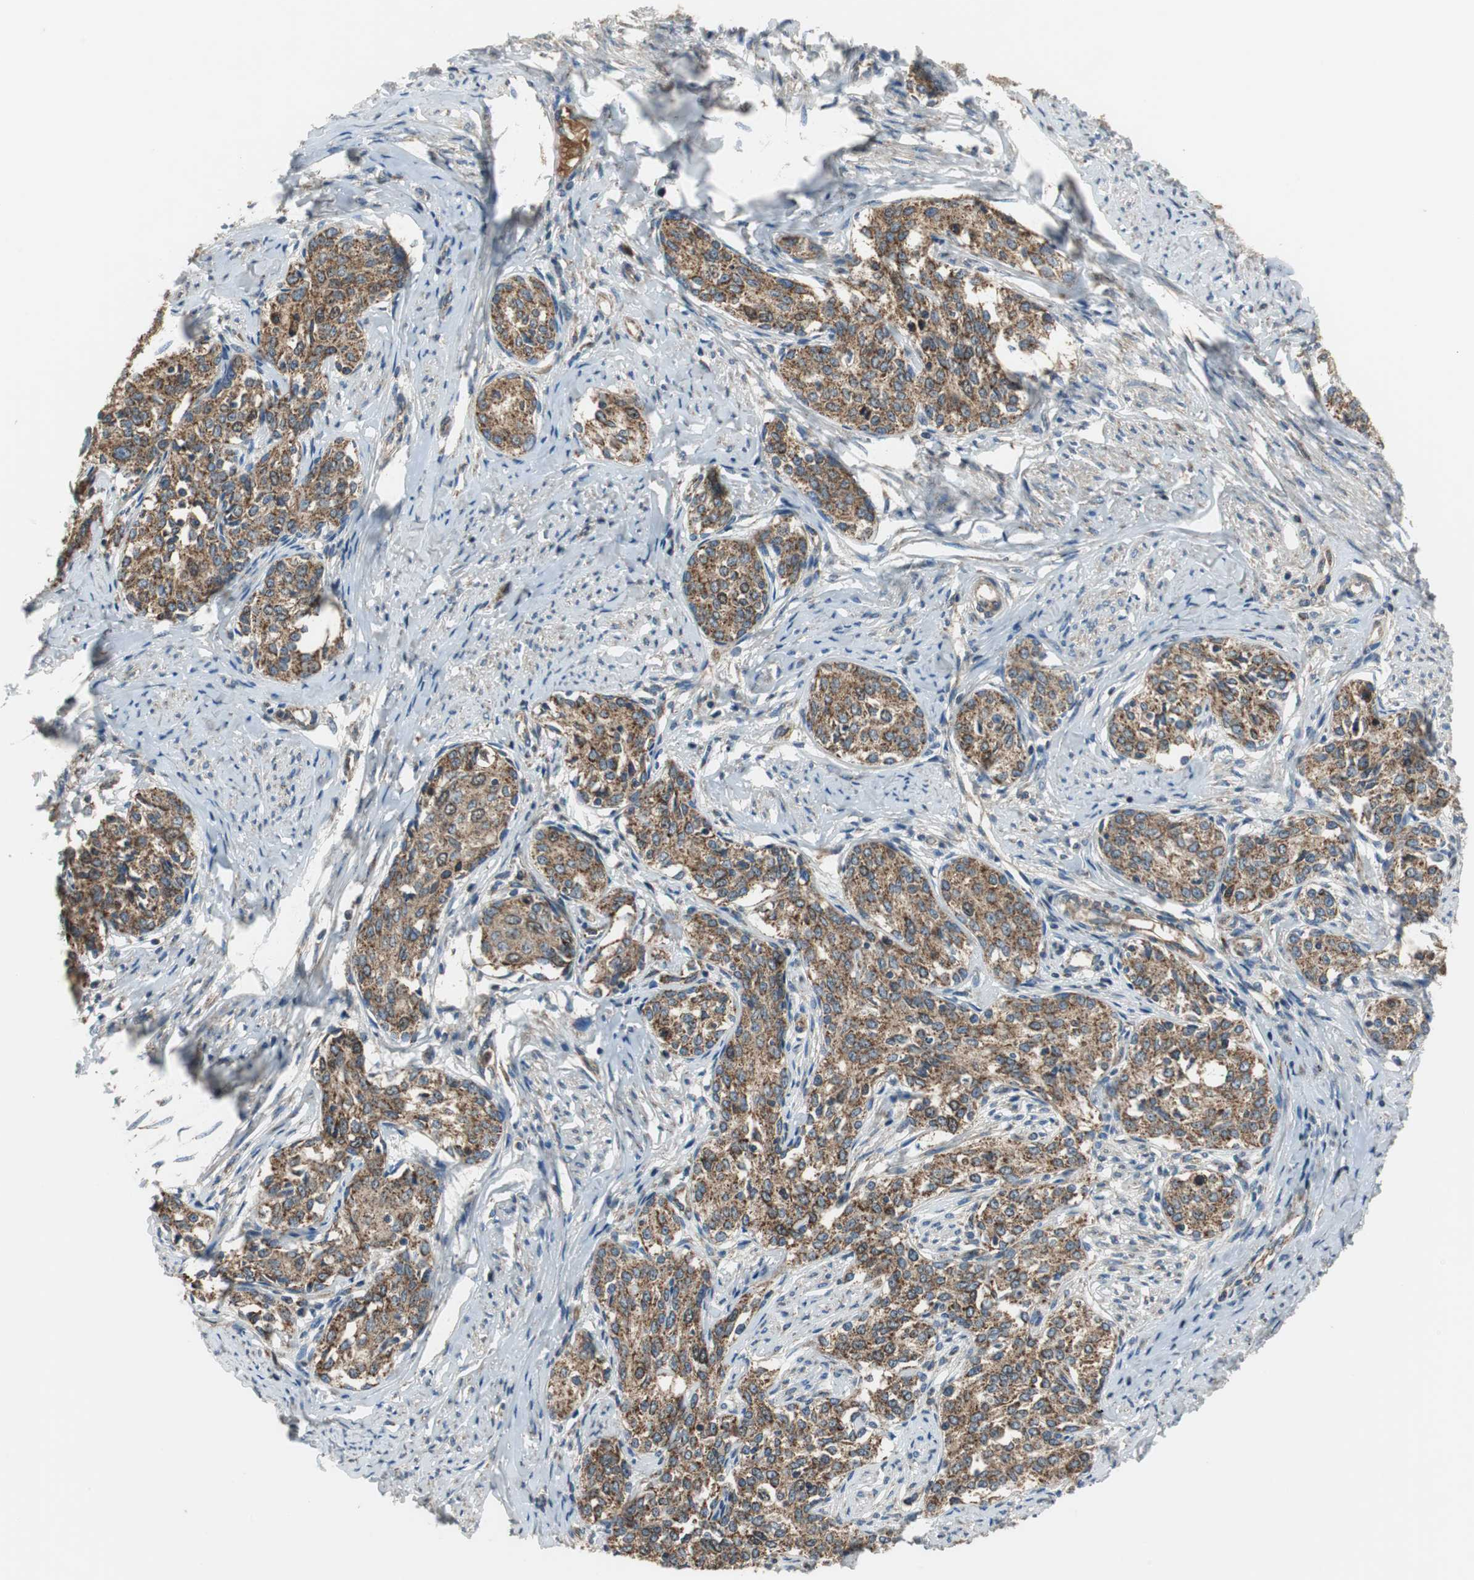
{"staining": {"intensity": "moderate", "quantity": ">75%", "location": "cytoplasmic/membranous"}, "tissue": "cervical cancer", "cell_type": "Tumor cells", "image_type": "cancer", "snomed": [{"axis": "morphology", "description": "Squamous cell carcinoma, NOS"}, {"axis": "morphology", "description": "Adenocarcinoma, NOS"}, {"axis": "topography", "description": "Cervix"}], "caption": "Squamous cell carcinoma (cervical) tissue displays moderate cytoplasmic/membranous staining in about >75% of tumor cells, visualized by immunohistochemistry.", "gene": "PI4KB", "patient": {"sex": "female", "age": 52}}